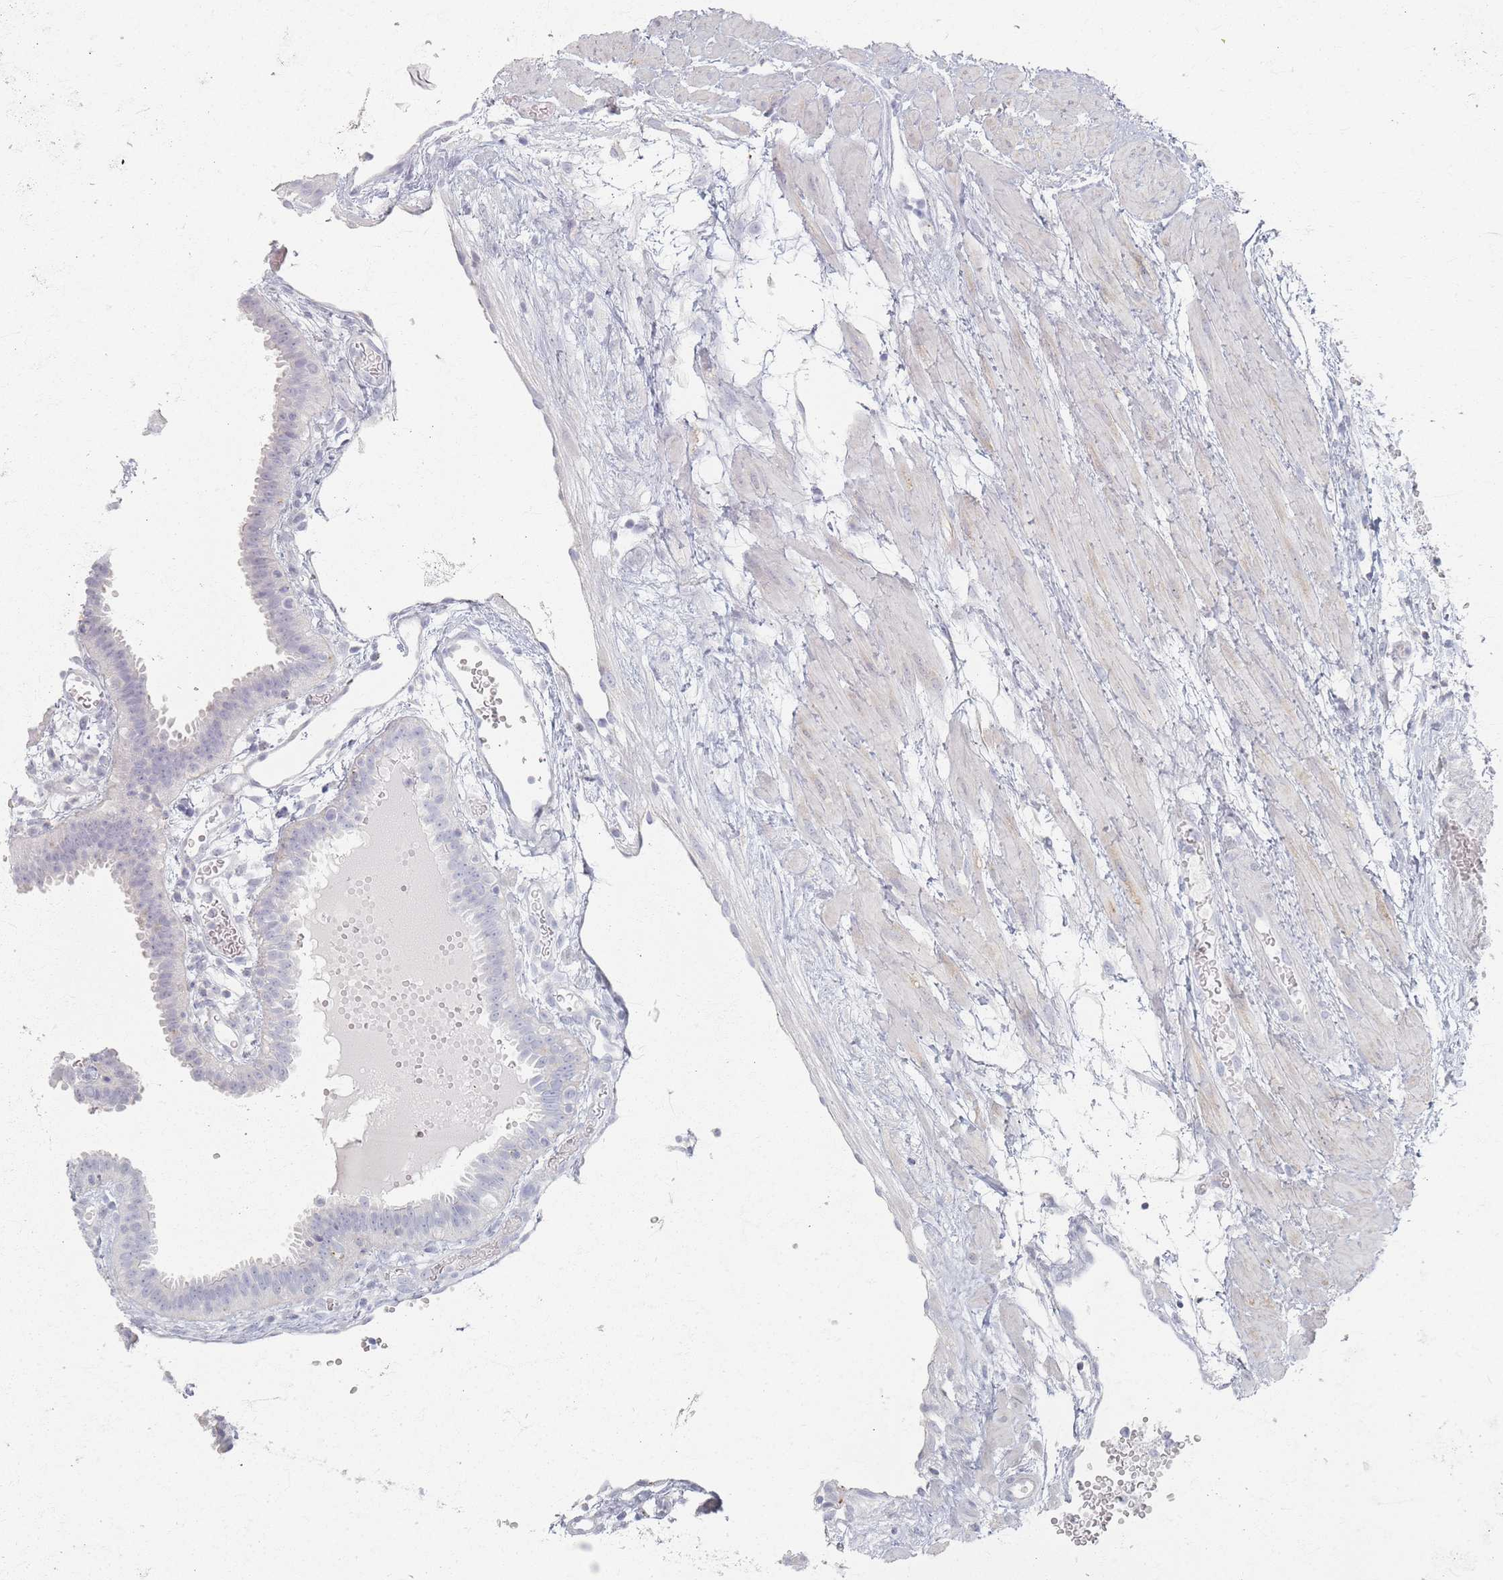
{"staining": {"intensity": "negative", "quantity": "none", "location": "none"}, "tissue": "fallopian tube", "cell_type": "Glandular cells", "image_type": "normal", "snomed": [{"axis": "morphology", "description": "Normal tissue, NOS"}, {"axis": "topography", "description": "Fallopian tube"}], "caption": "Micrograph shows no protein expression in glandular cells of unremarkable fallopian tube. Brightfield microscopy of immunohistochemistry stained with DAB (3,3'-diaminobenzidine) (brown) and hematoxylin (blue), captured at high magnification.", "gene": "ENSG00000251357", "patient": {"sex": "female", "age": 37}}